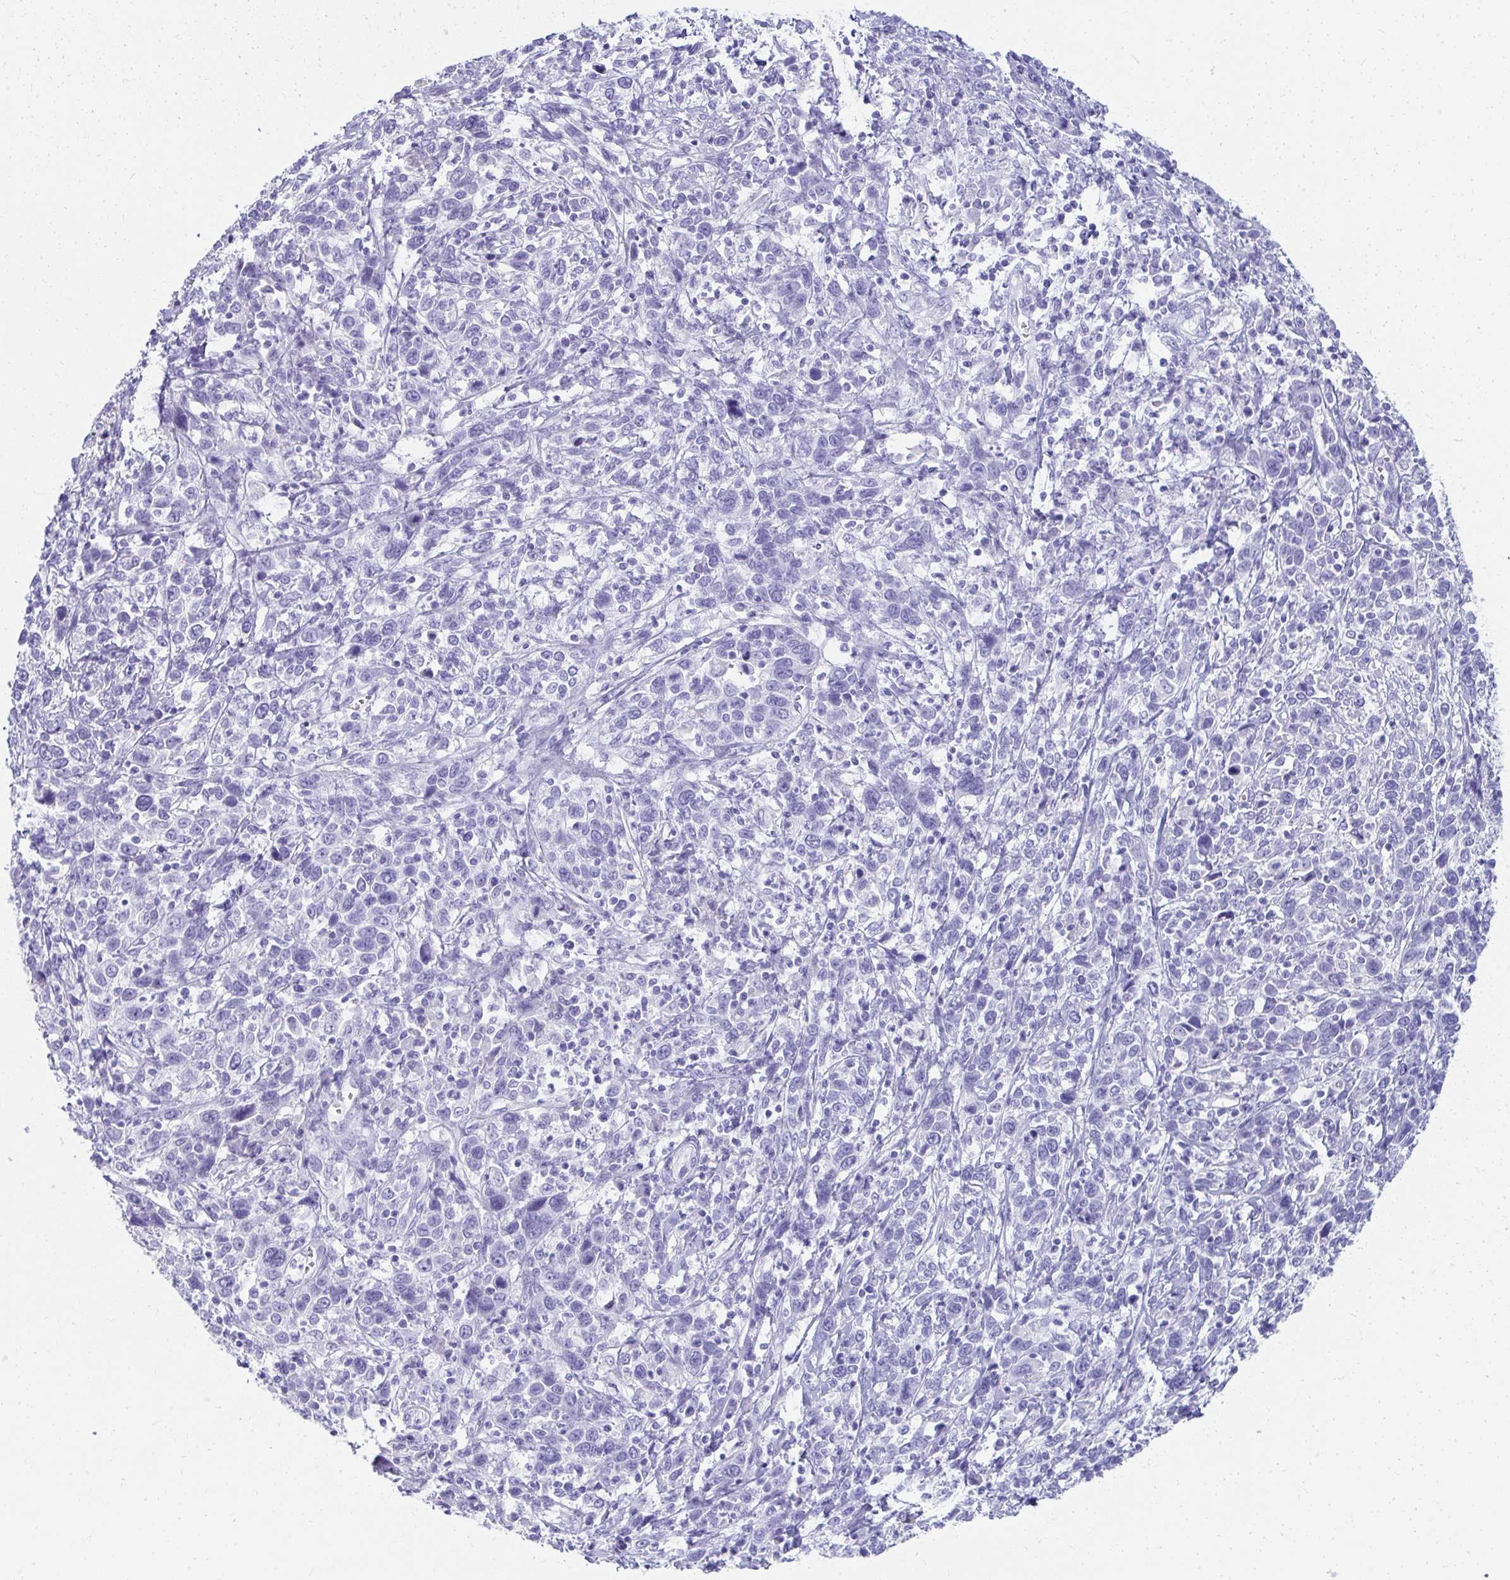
{"staining": {"intensity": "negative", "quantity": "none", "location": "none"}, "tissue": "cervical cancer", "cell_type": "Tumor cells", "image_type": "cancer", "snomed": [{"axis": "morphology", "description": "Squamous cell carcinoma, NOS"}, {"axis": "topography", "description": "Cervix"}], "caption": "DAB (3,3'-diaminobenzidine) immunohistochemical staining of human cervical squamous cell carcinoma shows no significant staining in tumor cells.", "gene": "SEC14L3", "patient": {"sex": "female", "age": 46}}